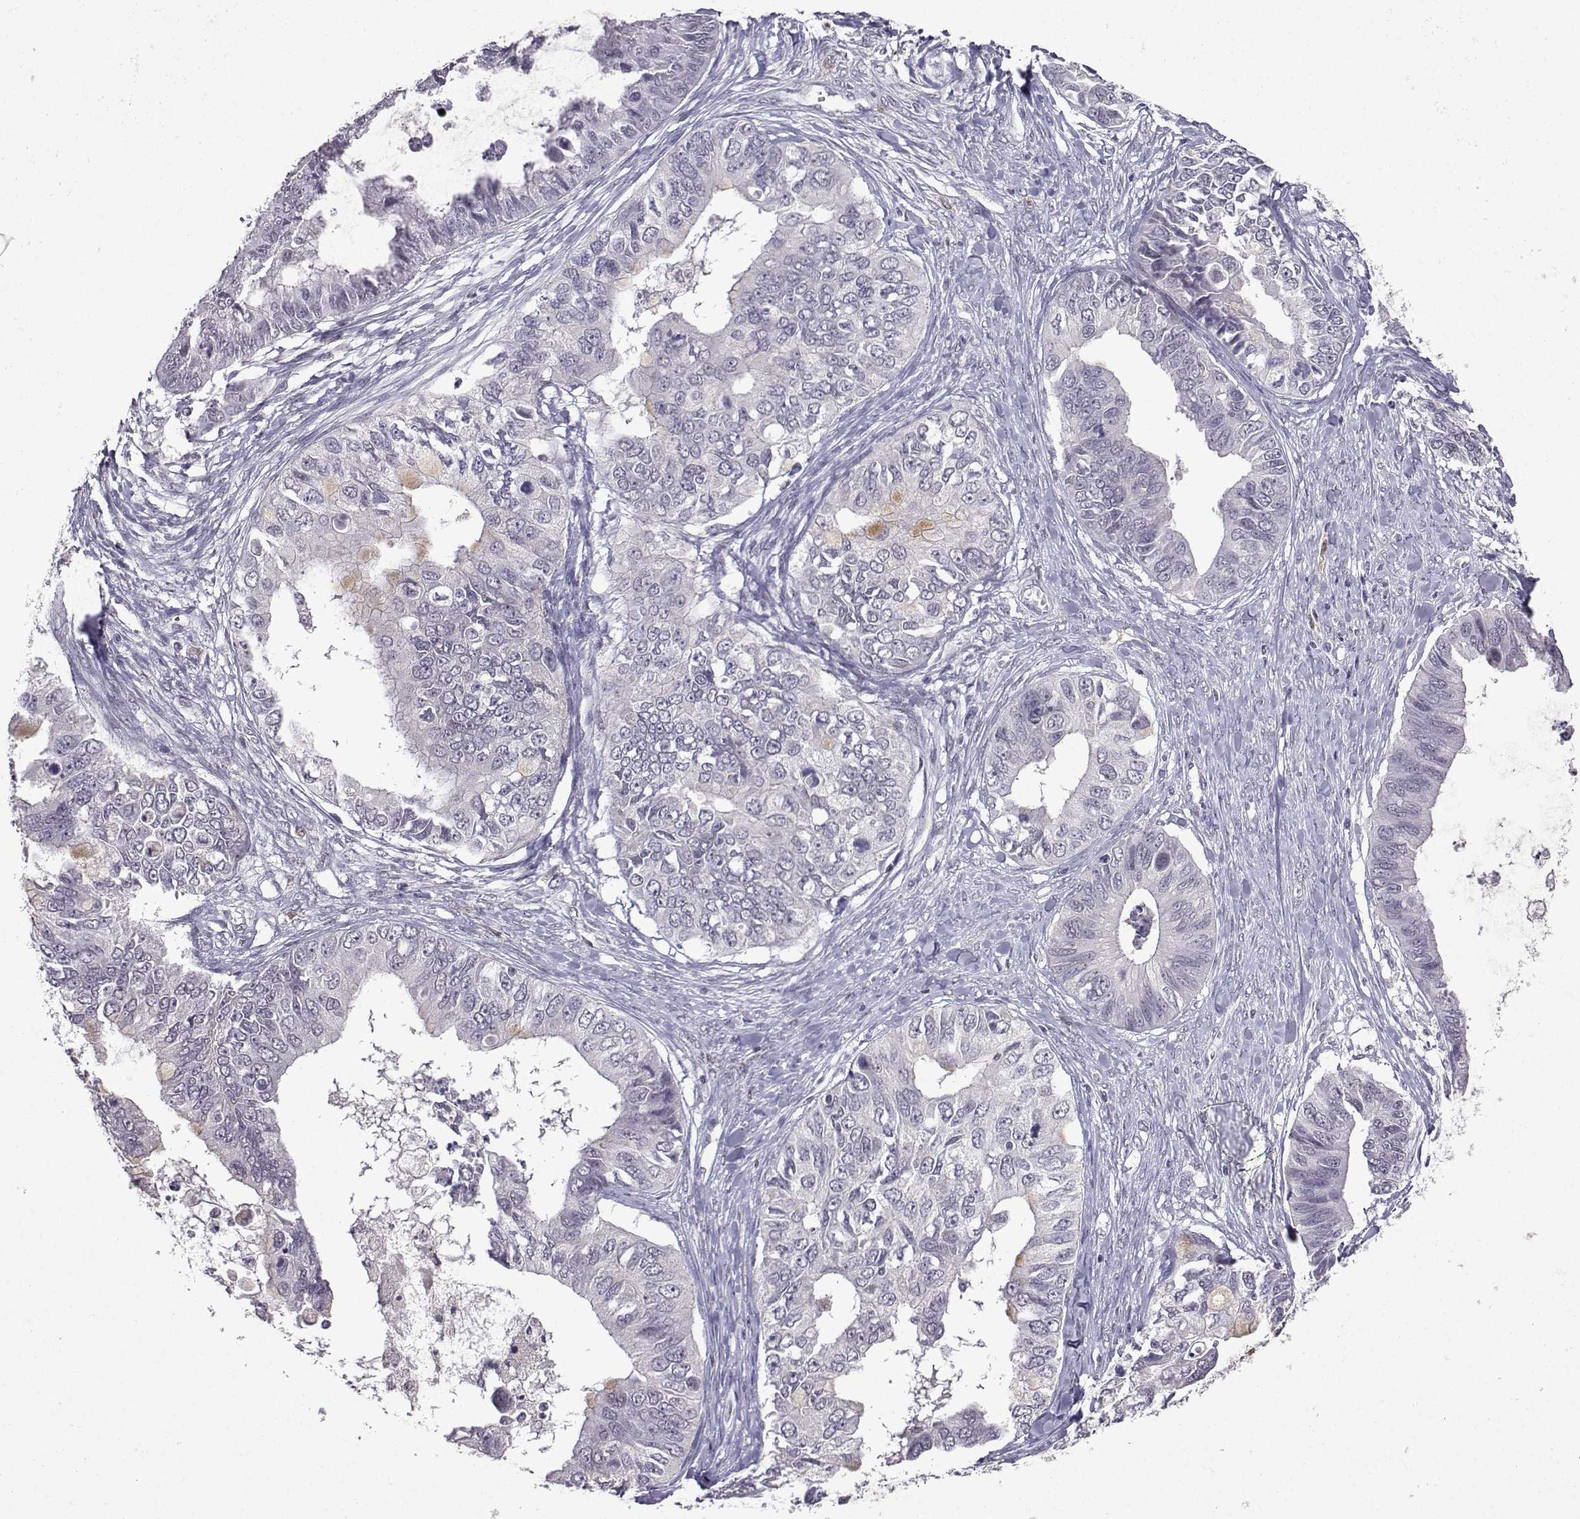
{"staining": {"intensity": "negative", "quantity": "none", "location": "none"}, "tissue": "ovarian cancer", "cell_type": "Tumor cells", "image_type": "cancer", "snomed": [{"axis": "morphology", "description": "Cystadenocarcinoma, mucinous, NOS"}, {"axis": "topography", "description": "Ovary"}], "caption": "This is a photomicrograph of immunohistochemistry (IHC) staining of mucinous cystadenocarcinoma (ovarian), which shows no expression in tumor cells.", "gene": "CCL28", "patient": {"sex": "female", "age": 76}}